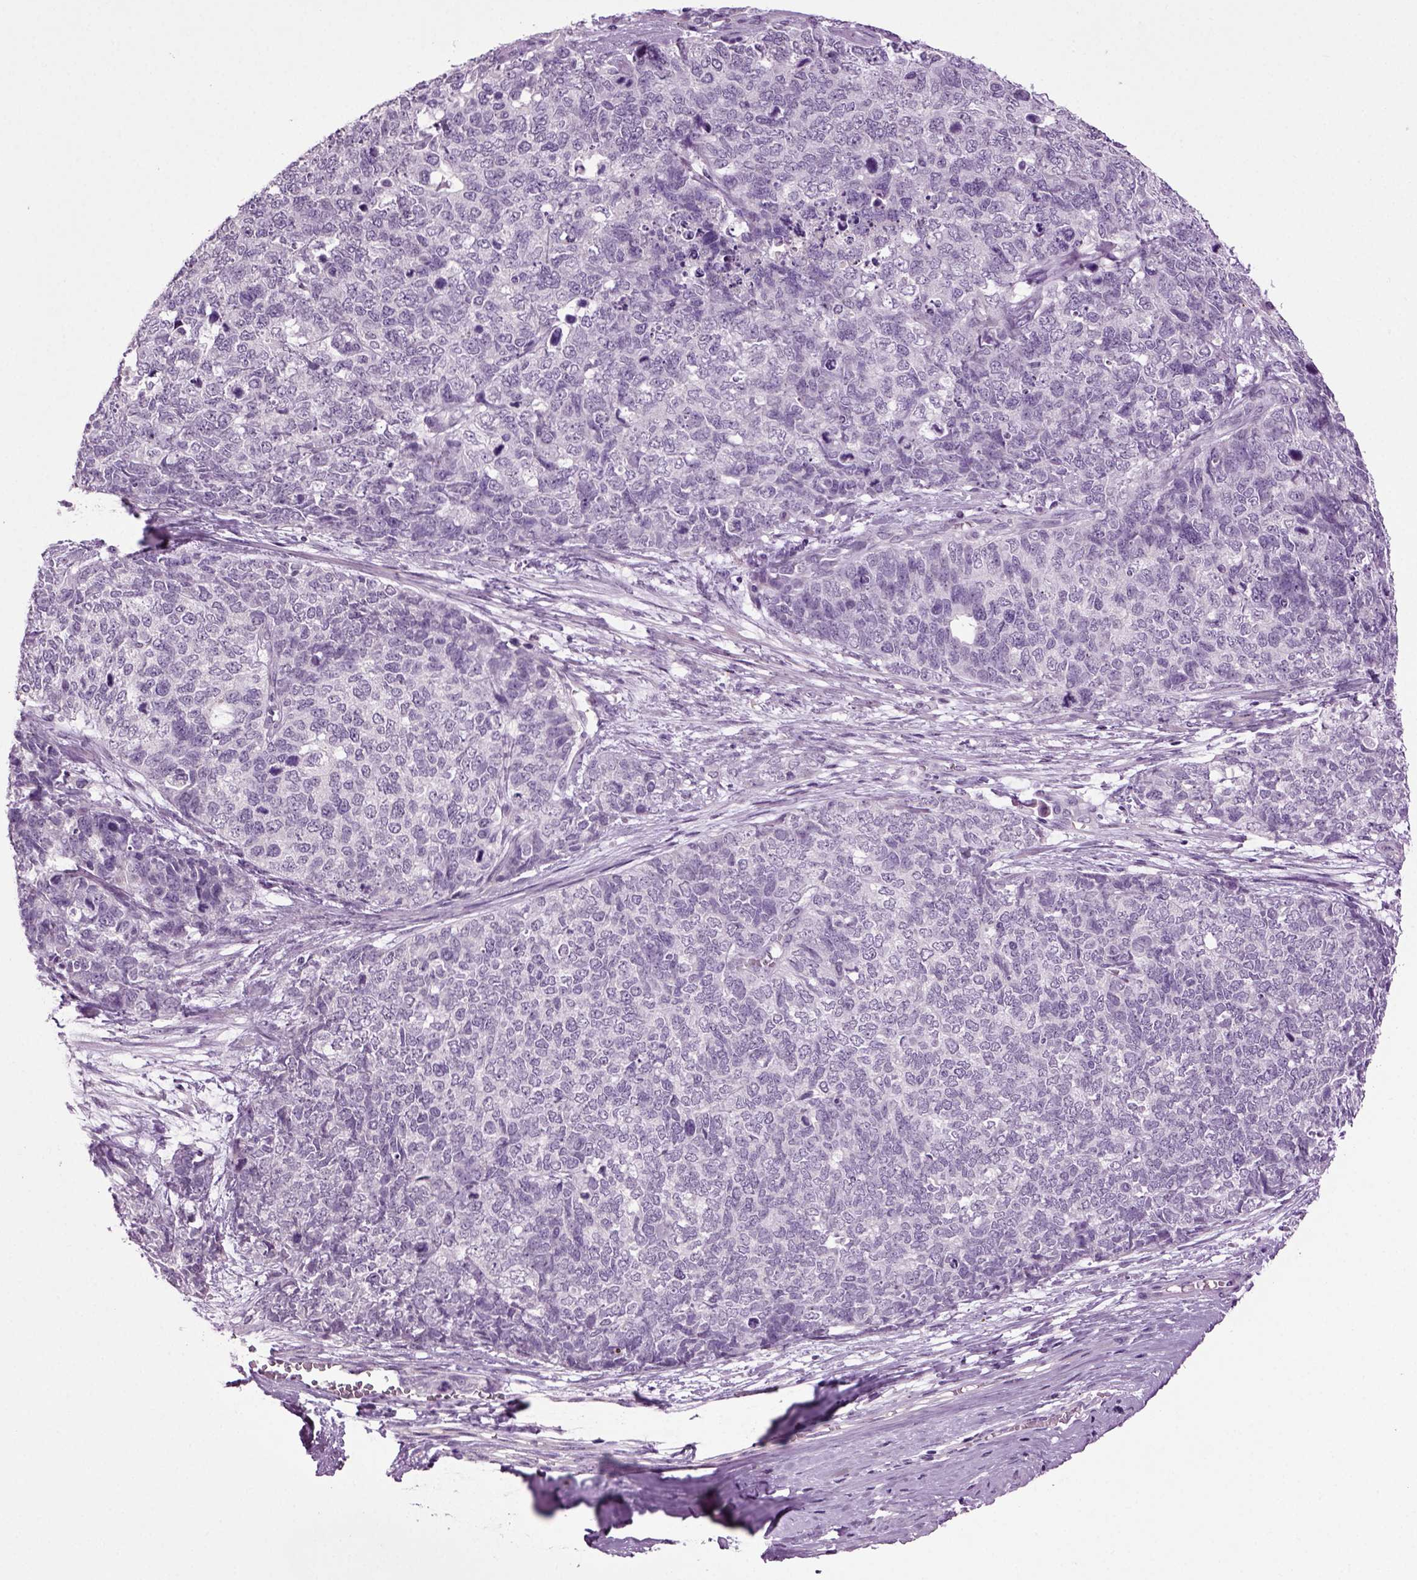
{"staining": {"intensity": "negative", "quantity": "none", "location": "none"}, "tissue": "cervical cancer", "cell_type": "Tumor cells", "image_type": "cancer", "snomed": [{"axis": "morphology", "description": "Squamous cell carcinoma, NOS"}, {"axis": "topography", "description": "Cervix"}], "caption": "A micrograph of squamous cell carcinoma (cervical) stained for a protein displays no brown staining in tumor cells.", "gene": "SLC17A6", "patient": {"sex": "female", "age": 63}}